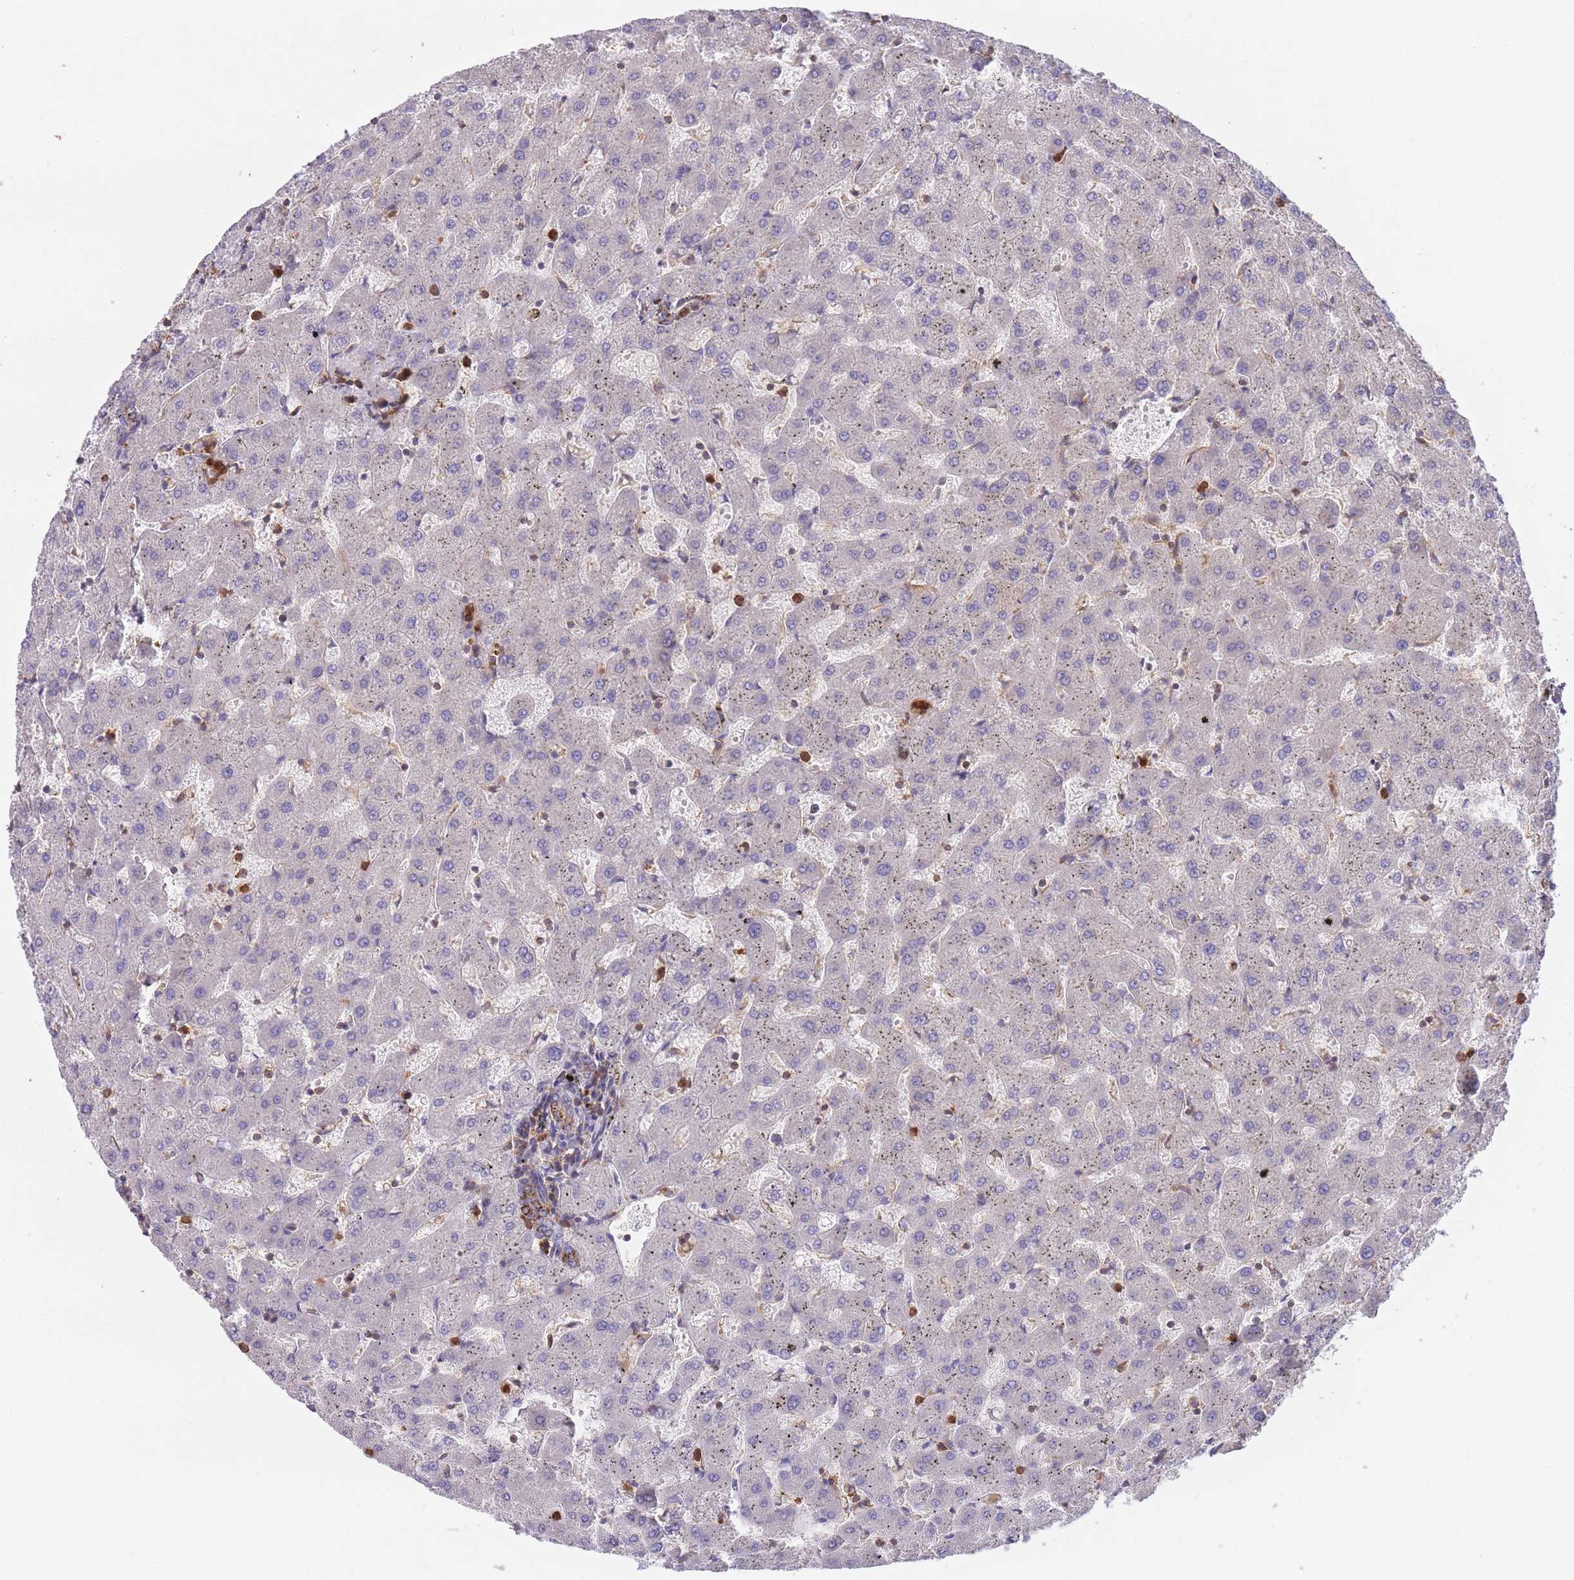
{"staining": {"intensity": "moderate", "quantity": ">75%", "location": "cytoplasmic/membranous"}, "tissue": "liver", "cell_type": "Cholangiocytes", "image_type": "normal", "snomed": [{"axis": "morphology", "description": "Normal tissue, NOS"}, {"axis": "topography", "description": "Liver"}], "caption": "Protein expression analysis of benign liver shows moderate cytoplasmic/membranous positivity in about >75% of cholangiocytes.", "gene": "SLC4A9", "patient": {"sex": "female", "age": 63}}